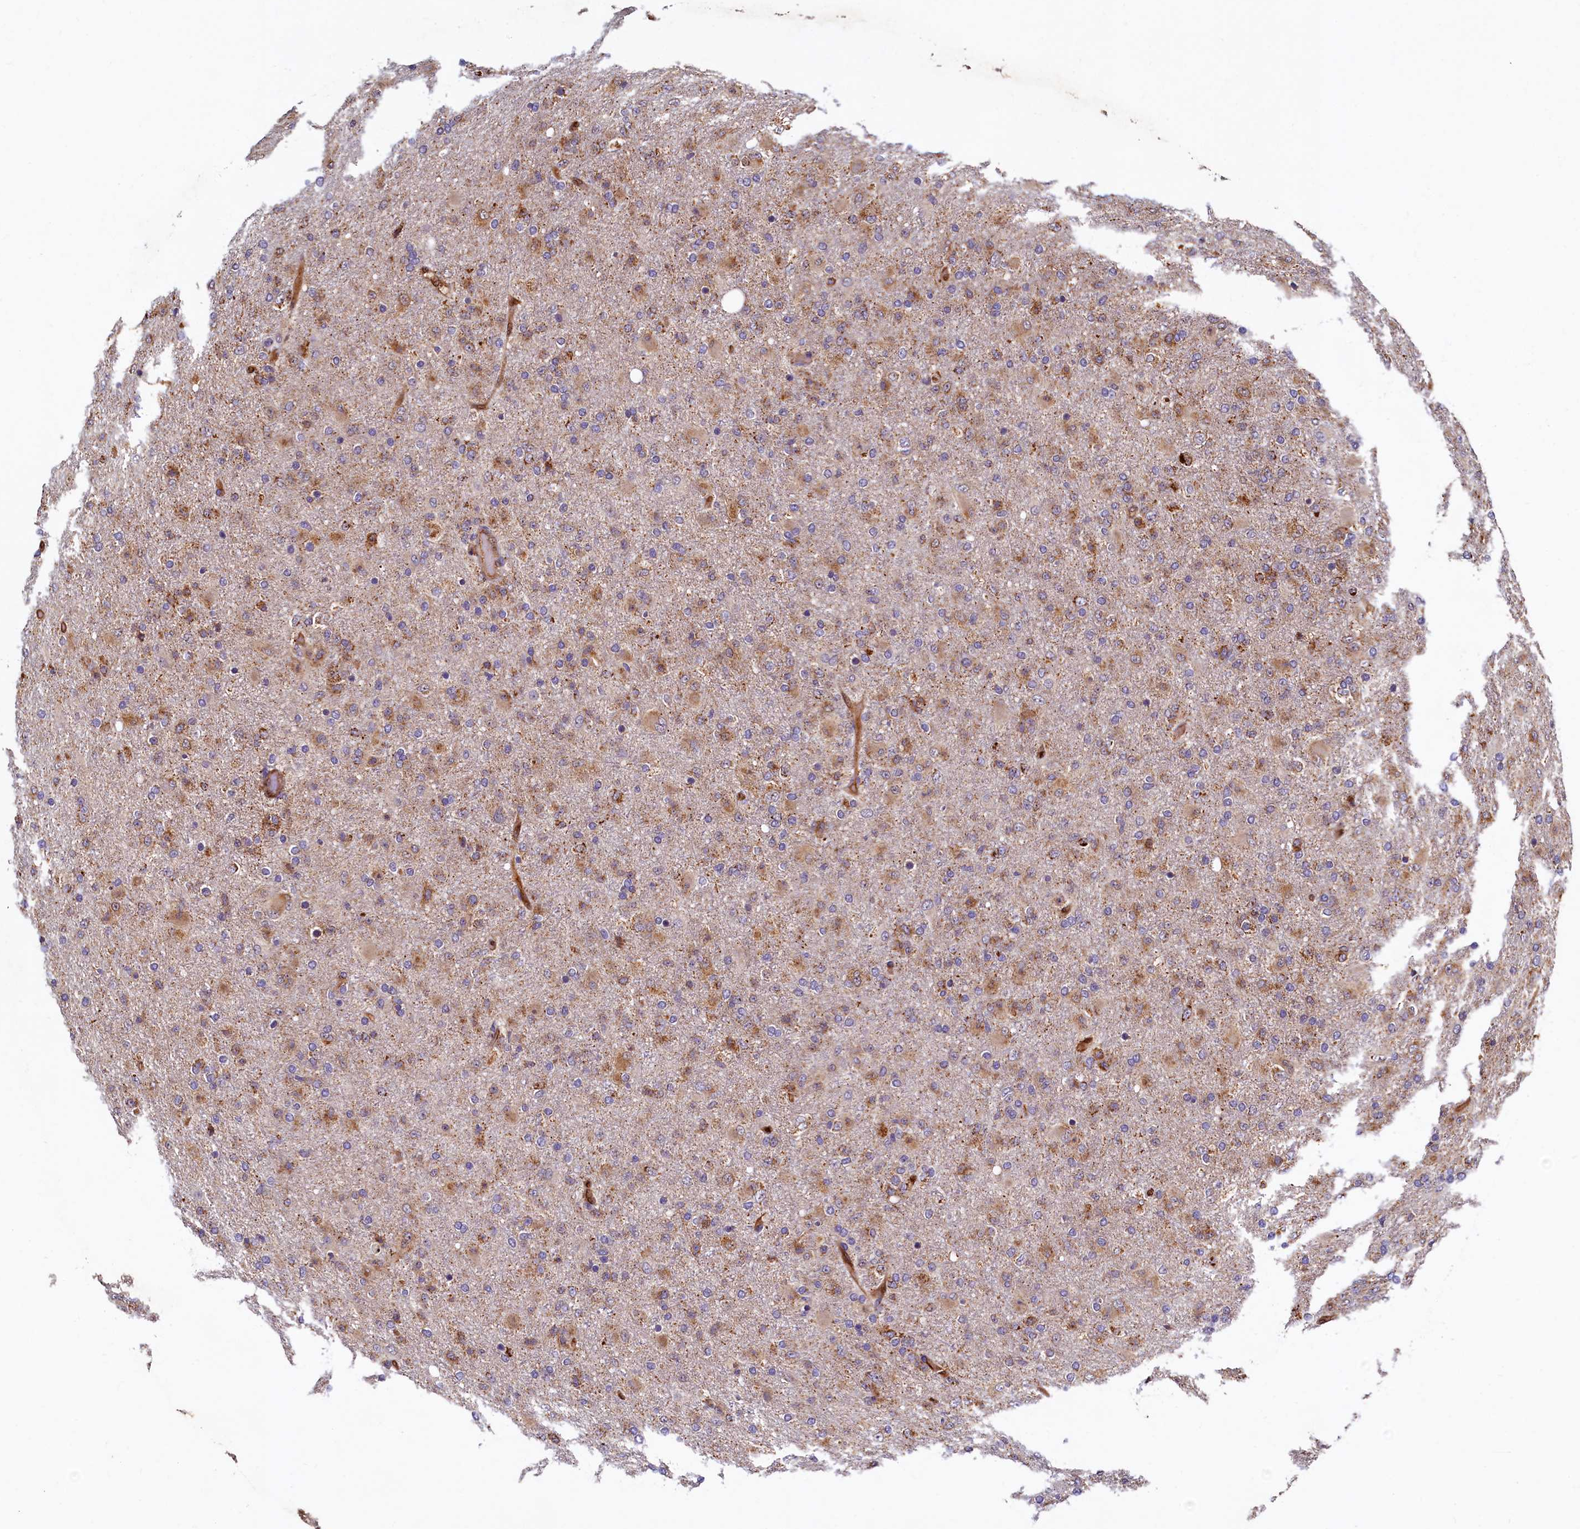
{"staining": {"intensity": "moderate", "quantity": "25%-75%", "location": "cytoplasmic/membranous"}, "tissue": "glioma", "cell_type": "Tumor cells", "image_type": "cancer", "snomed": [{"axis": "morphology", "description": "Glioma, malignant, Low grade"}, {"axis": "topography", "description": "Brain"}], "caption": "The photomicrograph displays immunohistochemical staining of malignant glioma (low-grade). There is moderate cytoplasmic/membranous positivity is seen in about 25%-75% of tumor cells. The staining was performed using DAB (3,3'-diaminobenzidine) to visualize the protein expression in brown, while the nuclei were stained in blue with hematoxylin (Magnification: 20x).", "gene": "NCKAP5L", "patient": {"sex": "male", "age": 65}}